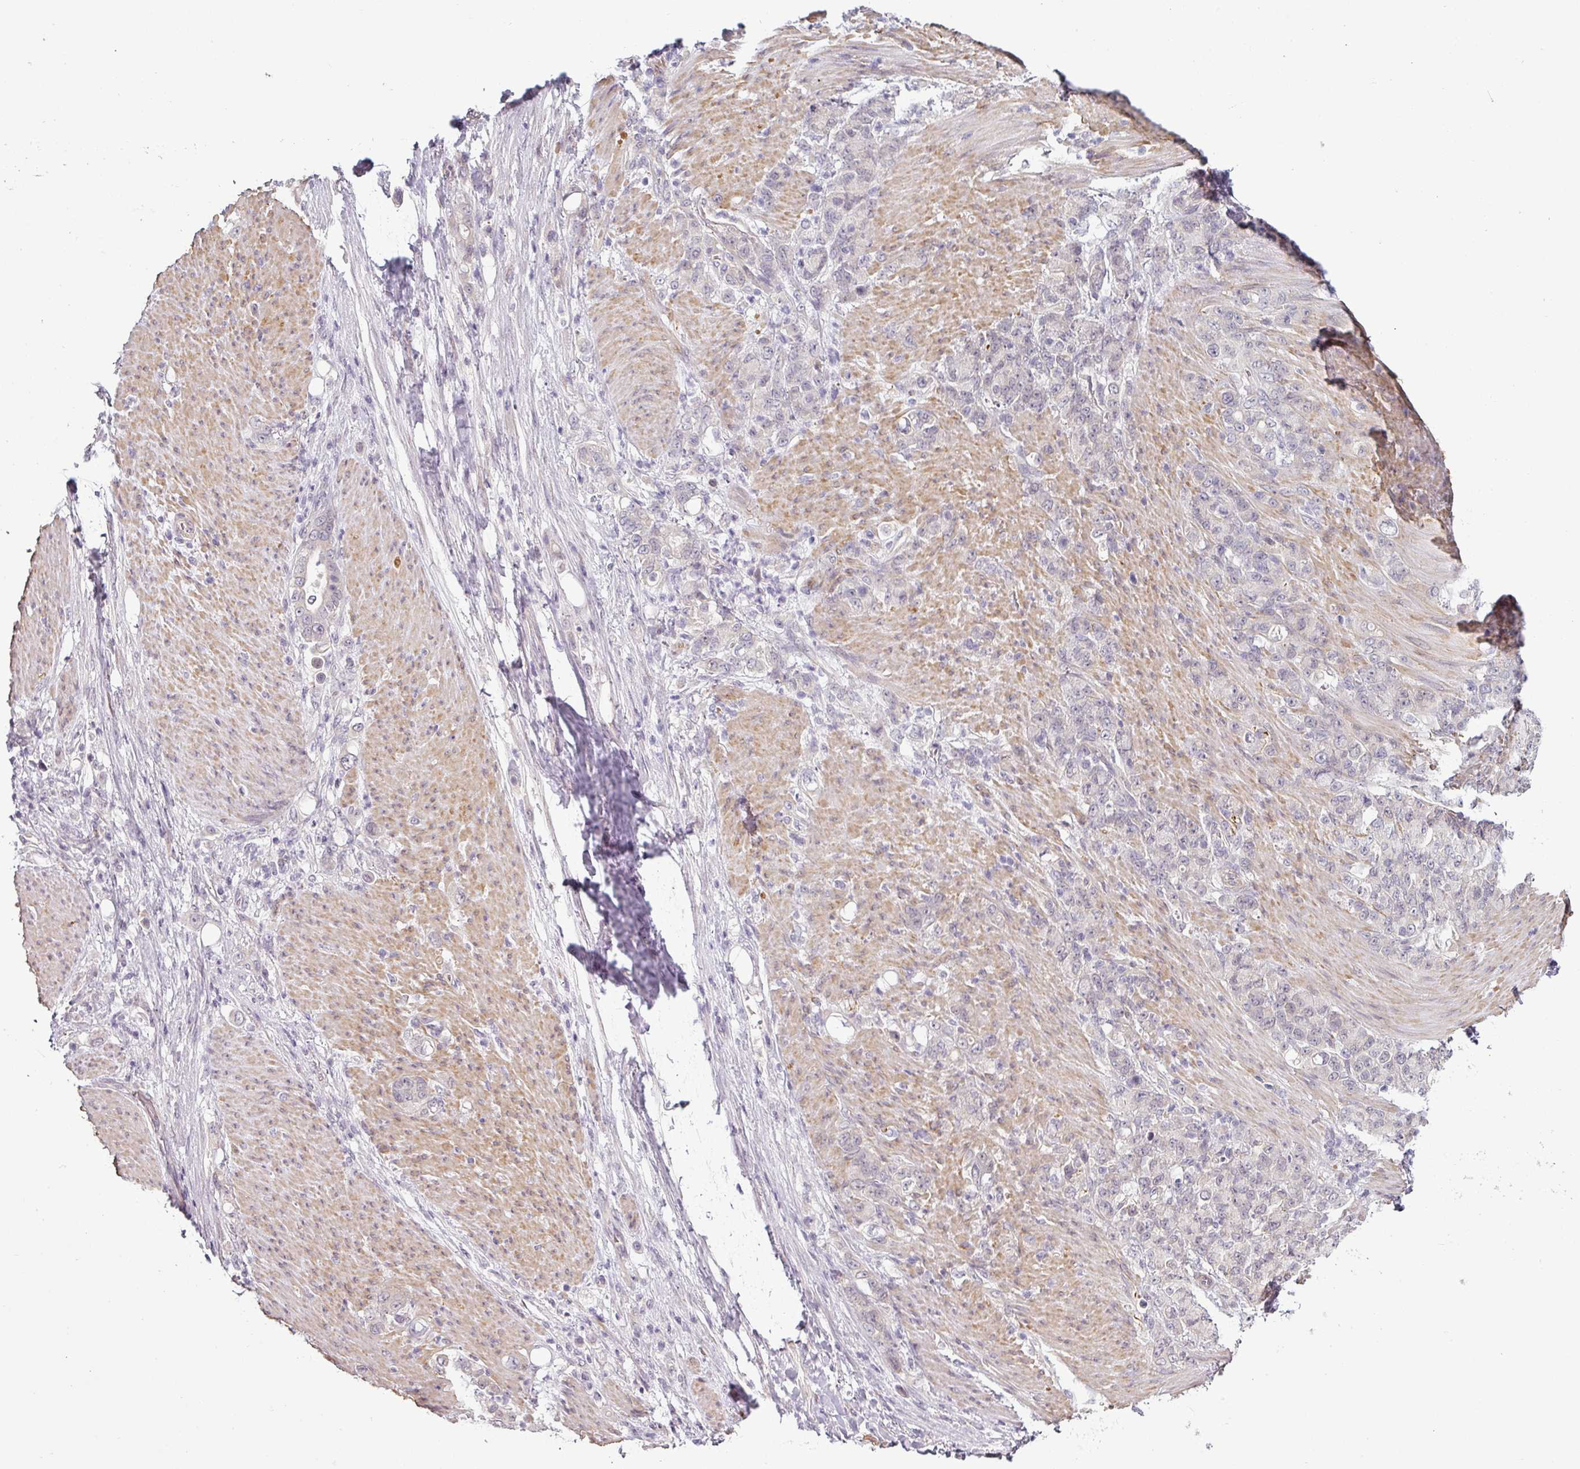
{"staining": {"intensity": "negative", "quantity": "none", "location": "none"}, "tissue": "stomach cancer", "cell_type": "Tumor cells", "image_type": "cancer", "snomed": [{"axis": "morphology", "description": "Adenocarcinoma, NOS"}, {"axis": "topography", "description": "Stomach"}], "caption": "Tumor cells show no significant protein expression in stomach cancer (adenocarcinoma). (DAB immunohistochemistry (IHC), high magnification).", "gene": "OR52D1", "patient": {"sex": "female", "age": 79}}